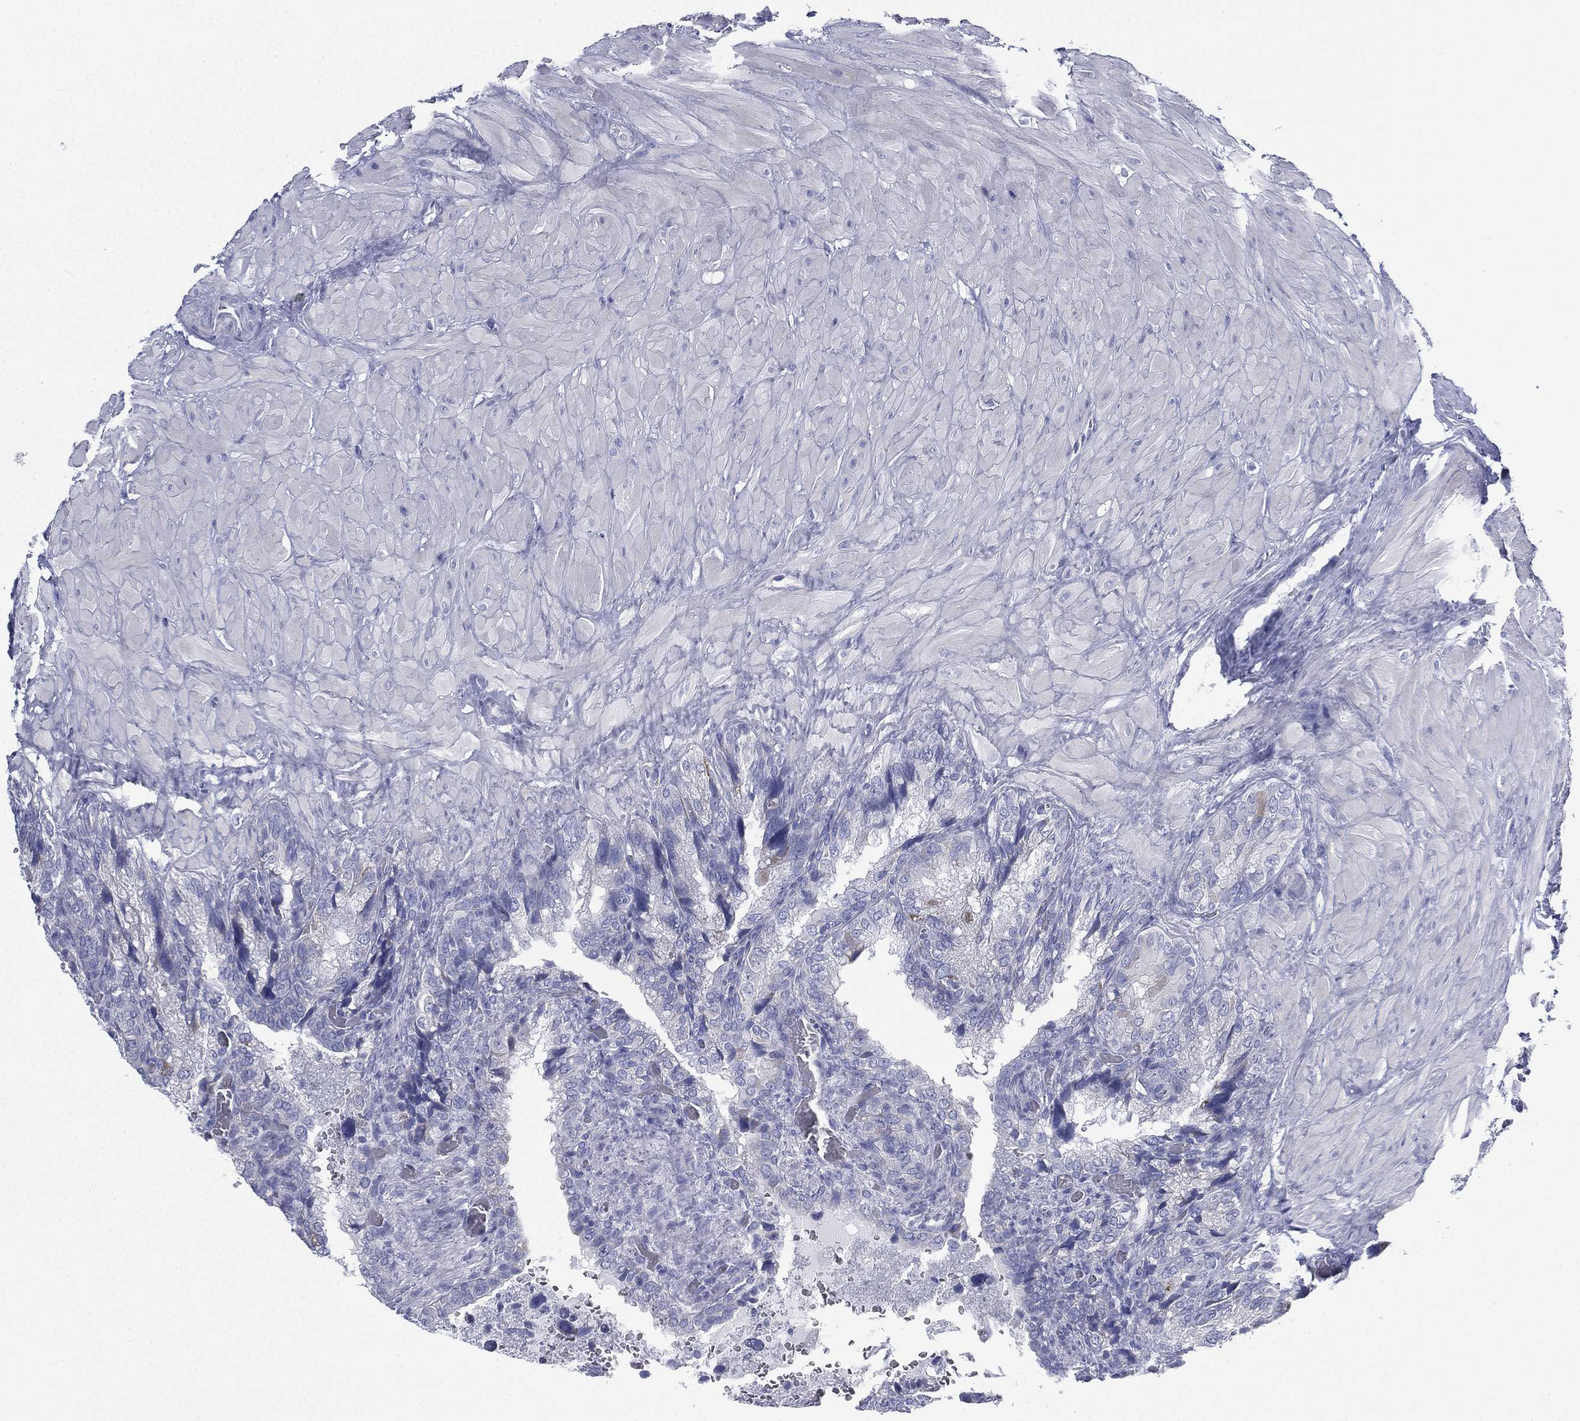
{"staining": {"intensity": "negative", "quantity": "none", "location": "none"}, "tissue": "prostate cancer", "cell_type": "Tumor cells", "image_type": "cancer", "snomed": [{"axis": "morphology", "description": "Adenocarcinoma, NOS"}, {"axis": "topography", "description": "Prostate and seminal vesicle, NOS"}], "caption": "A photomicrograph of adenocarcinoma (prostate) stained for a protein displays no brown staining in tumor cells.", "gene": "FCER2", "patient": {"sex": "male", "age": 62}}